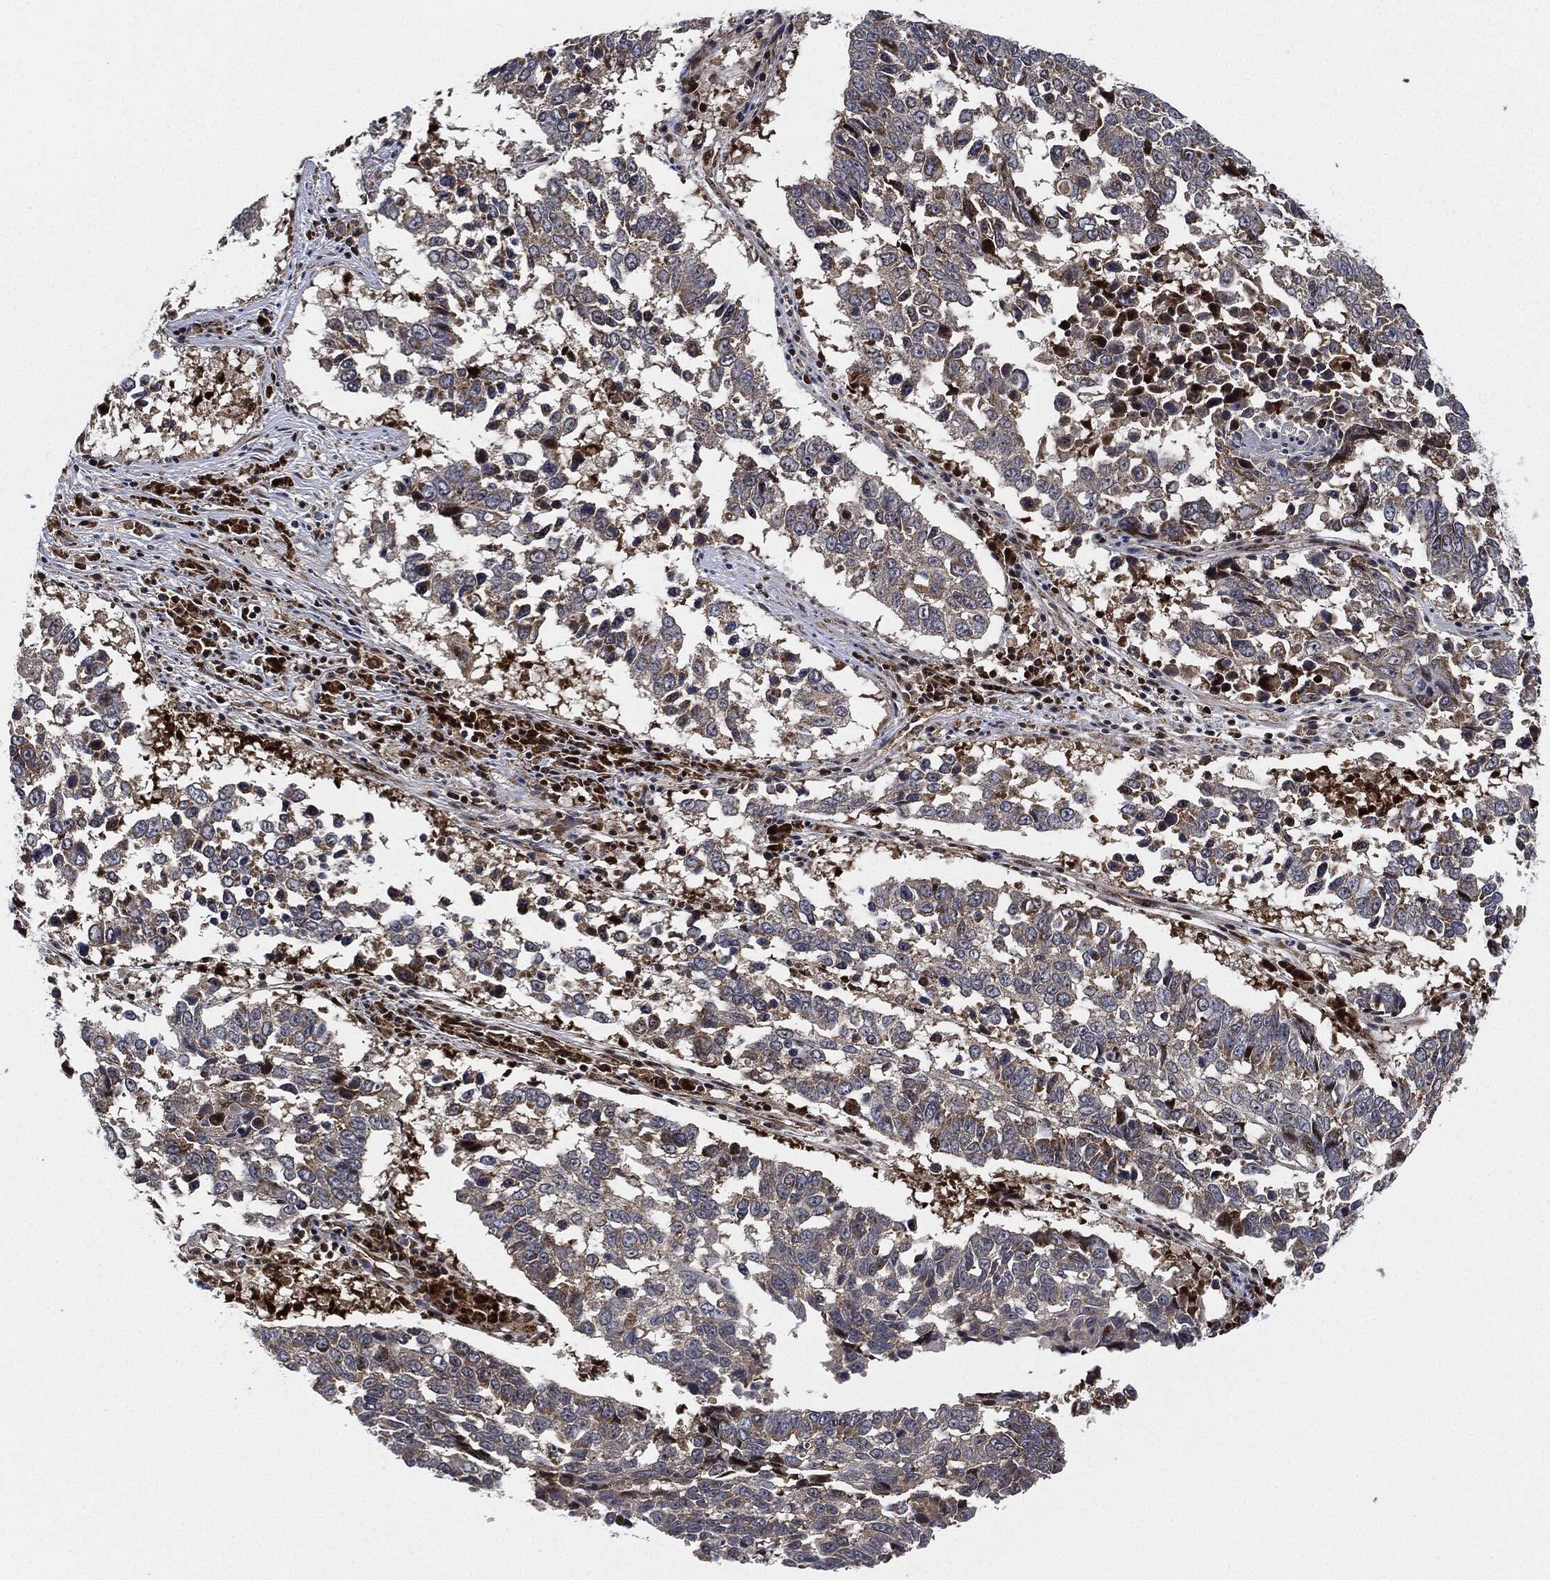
{"staining": {"intensity": "negative", "quantity": "none", "location": "none"}, "tissue": "lung cancer", "cell_type": "Tumor cells", "image_type": "cancer", "snomed": [{"axis": "morphology", "description": "Squamous cell carcinoma, NOS"}, {"axis": "topography", "description": "Lung"}], "caption": "The histopathology image exhibits no staining of tumor cells in lung cancer (squamous cell carcinoma).", "gene": "RNASEL", "patient": {"sex": "male", "age": 82}}